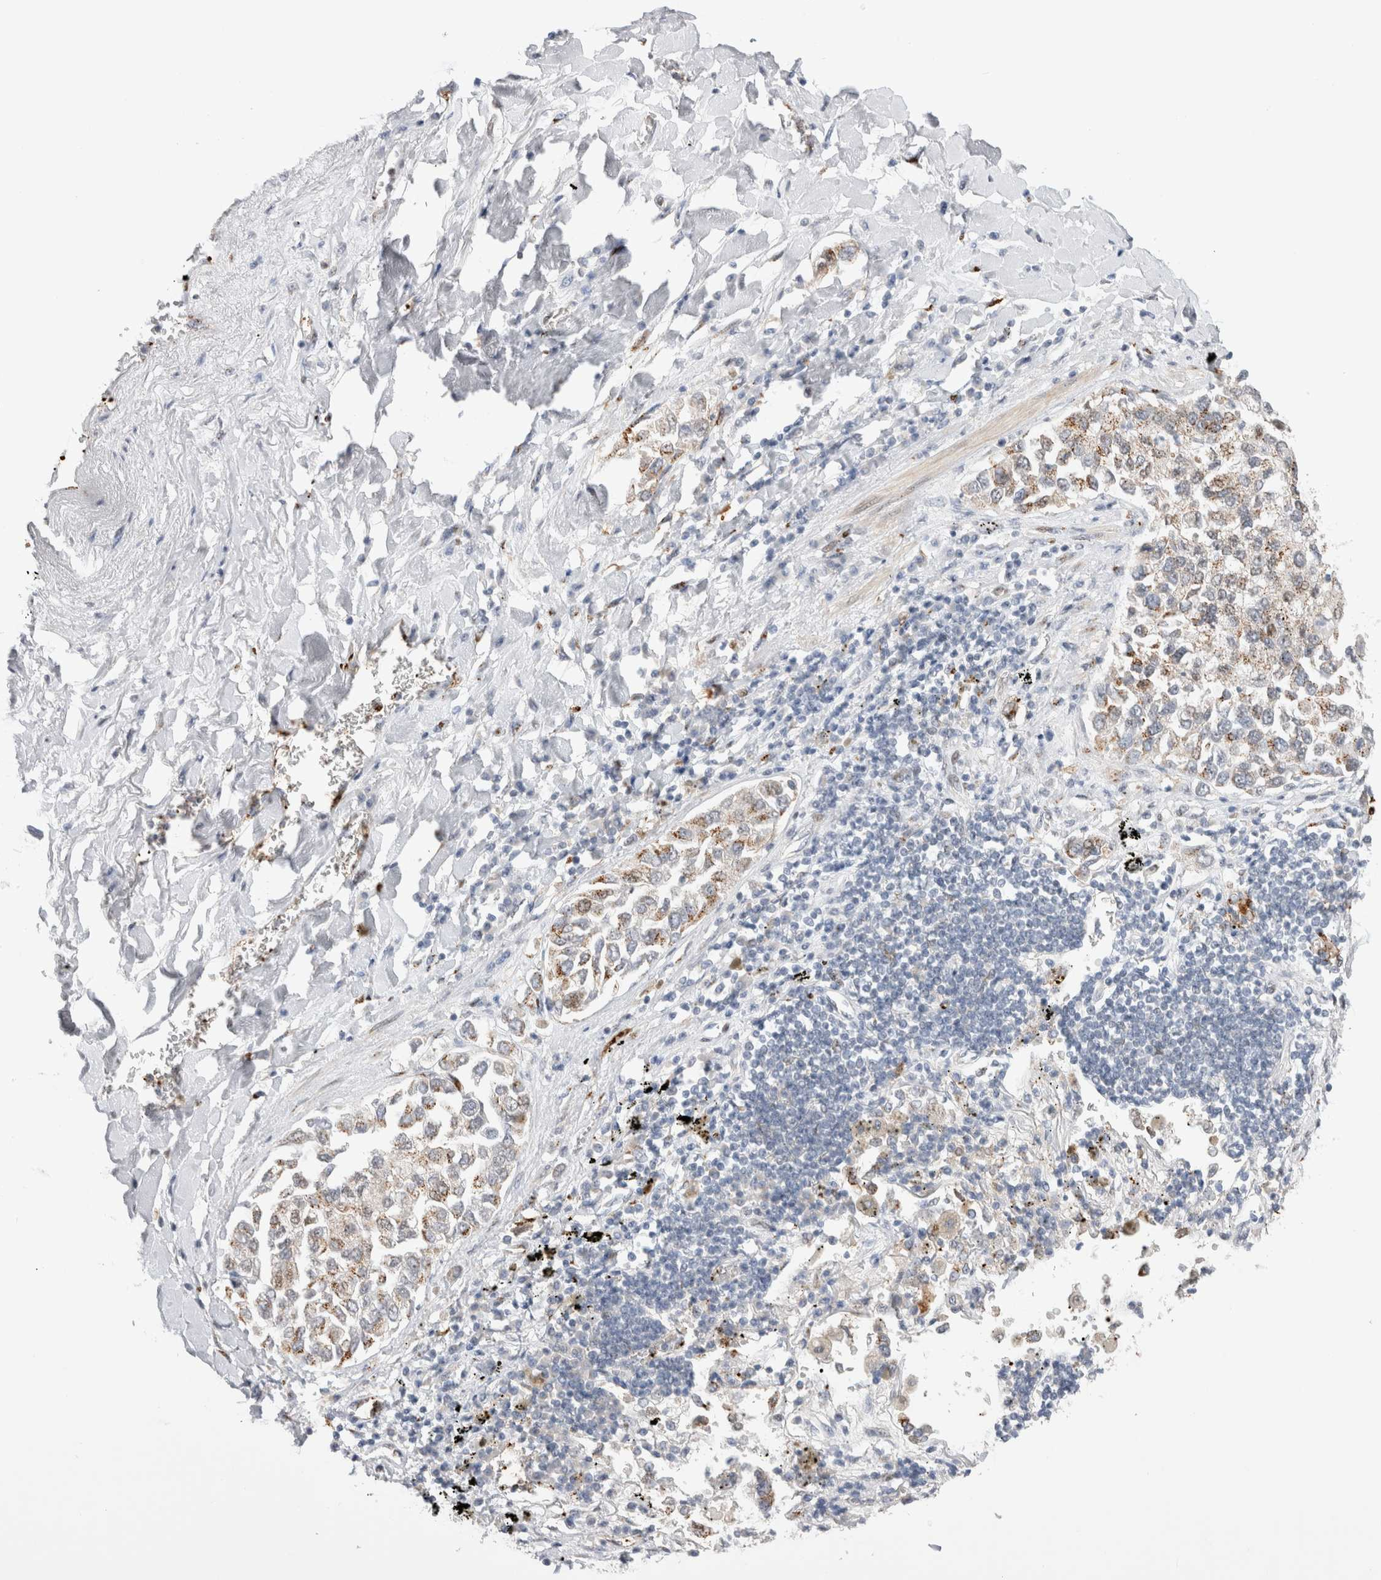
{"staining": {"intensity": "weak", "quantity": ">75%", "location": "cytoplasmic/membranous"}, "tissue": "lung cancer", "cell_type": "Tumor cells", "image_type": "cancer", "snomed": [{"axis": "morphology", "description": "Inflammation, NOS"}, {"axis": "morphology", "description": "Adenocarcinoma, NOS"}, {"axis": "topography", "description": "Lung"}], "caption": "Immunohistochemical staining of human lung cancer reveals low levels of weak cytoplasmic/membranous protein staining in about >75% of tumor cells.", "gene": "VPS28", "patient": {"sex": "male", "age": 63}}